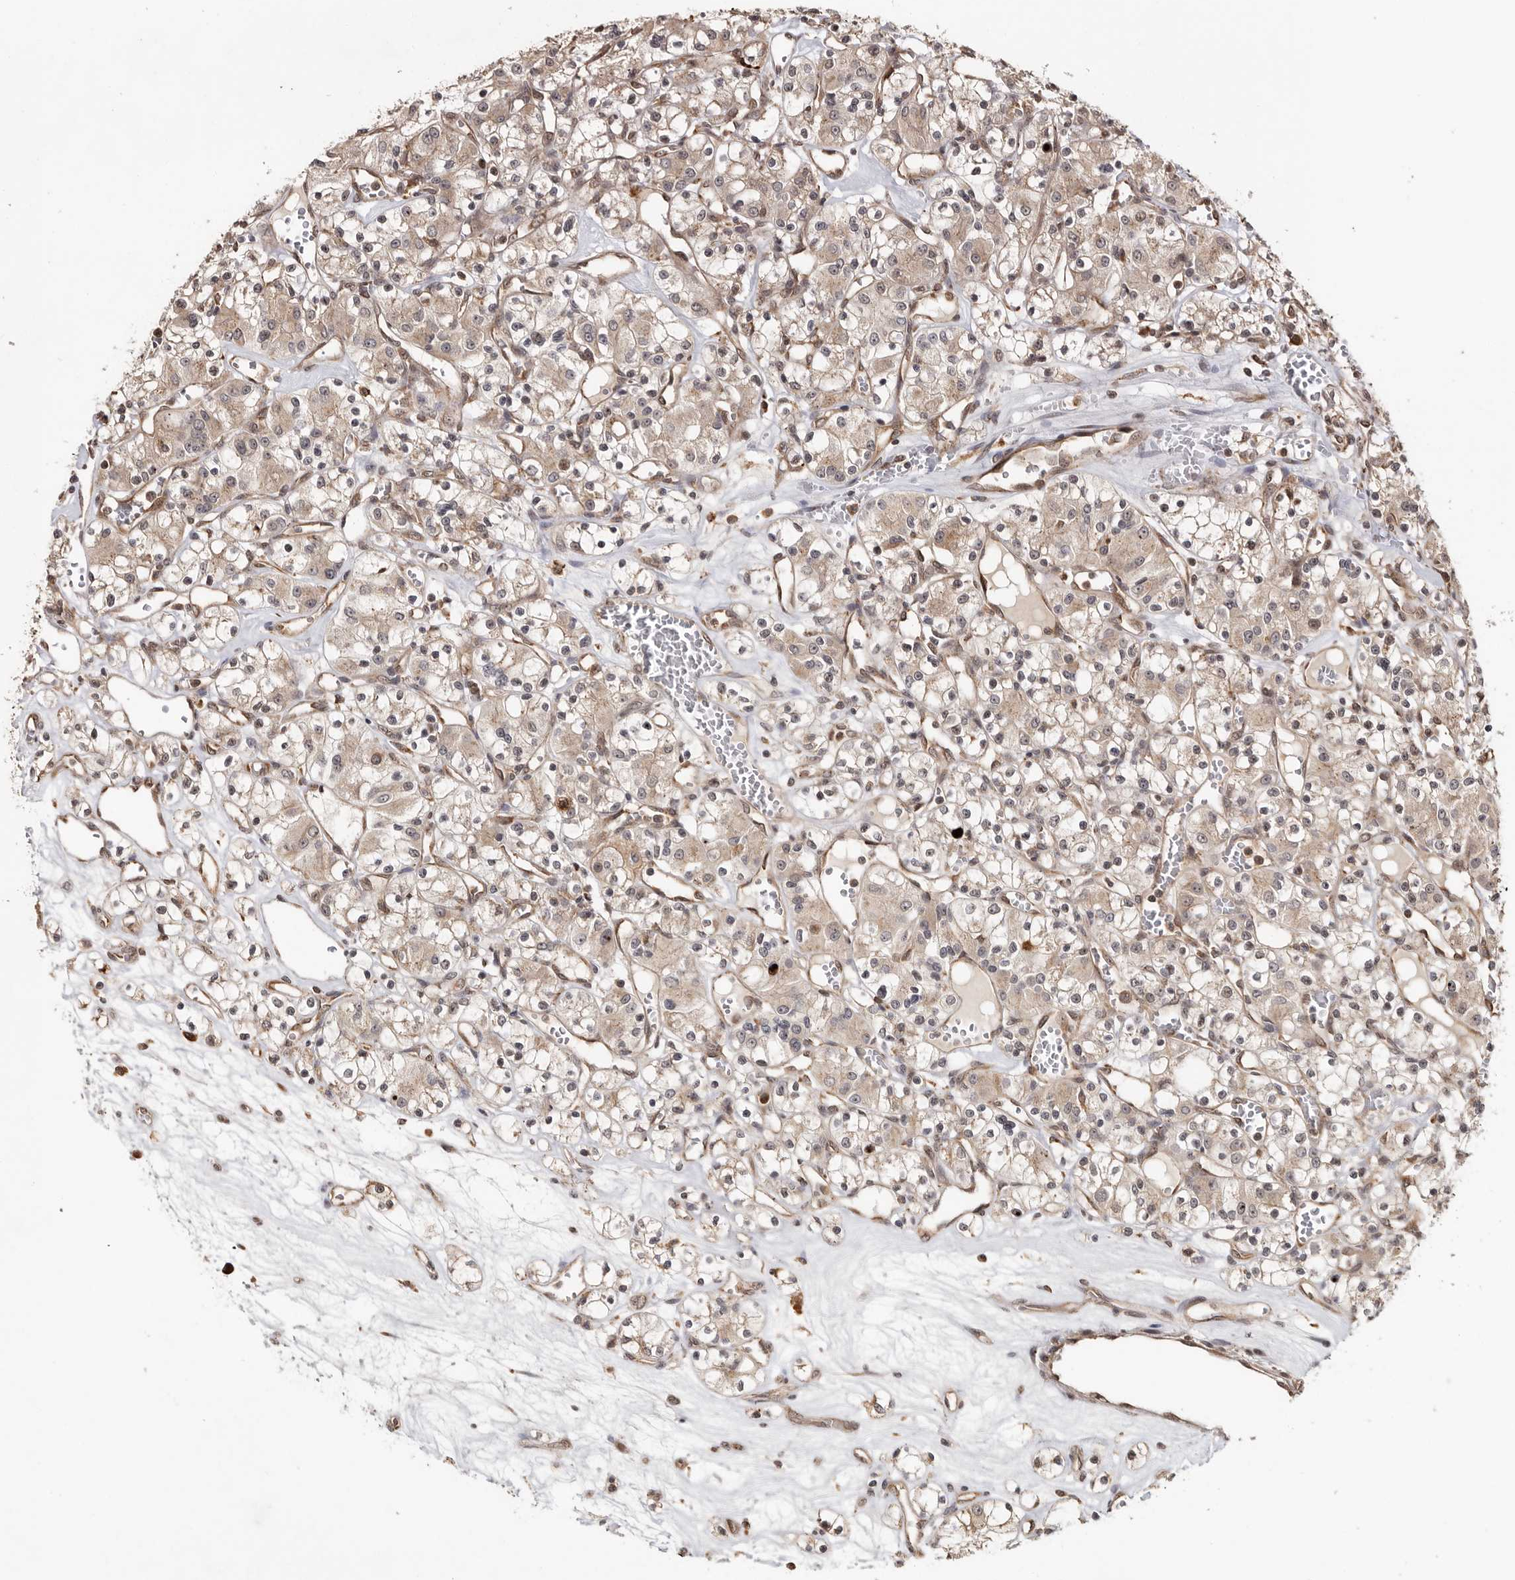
{"staining": {"intensity": "weak", "quantity": ">75%", "location": "cytoplasmic/membranous"}, "tissue": "renal cancer", "cell_type": "Tumor cells", "image_type": "cancer", "snomed": [{"axis": "morphology", "description": "Adenocarcinoma, NOS"}, {"axis": "topography", "description": "Kidney"}], "caption": "Adenocarcinoma (renal) stained for a protein (brown) reveals weak cytoplasmic/membranous positive positivity in approximately >75% of tumor cells.", "gene": "ZNF83", "patient": {"sex": "female", "age": 59}}